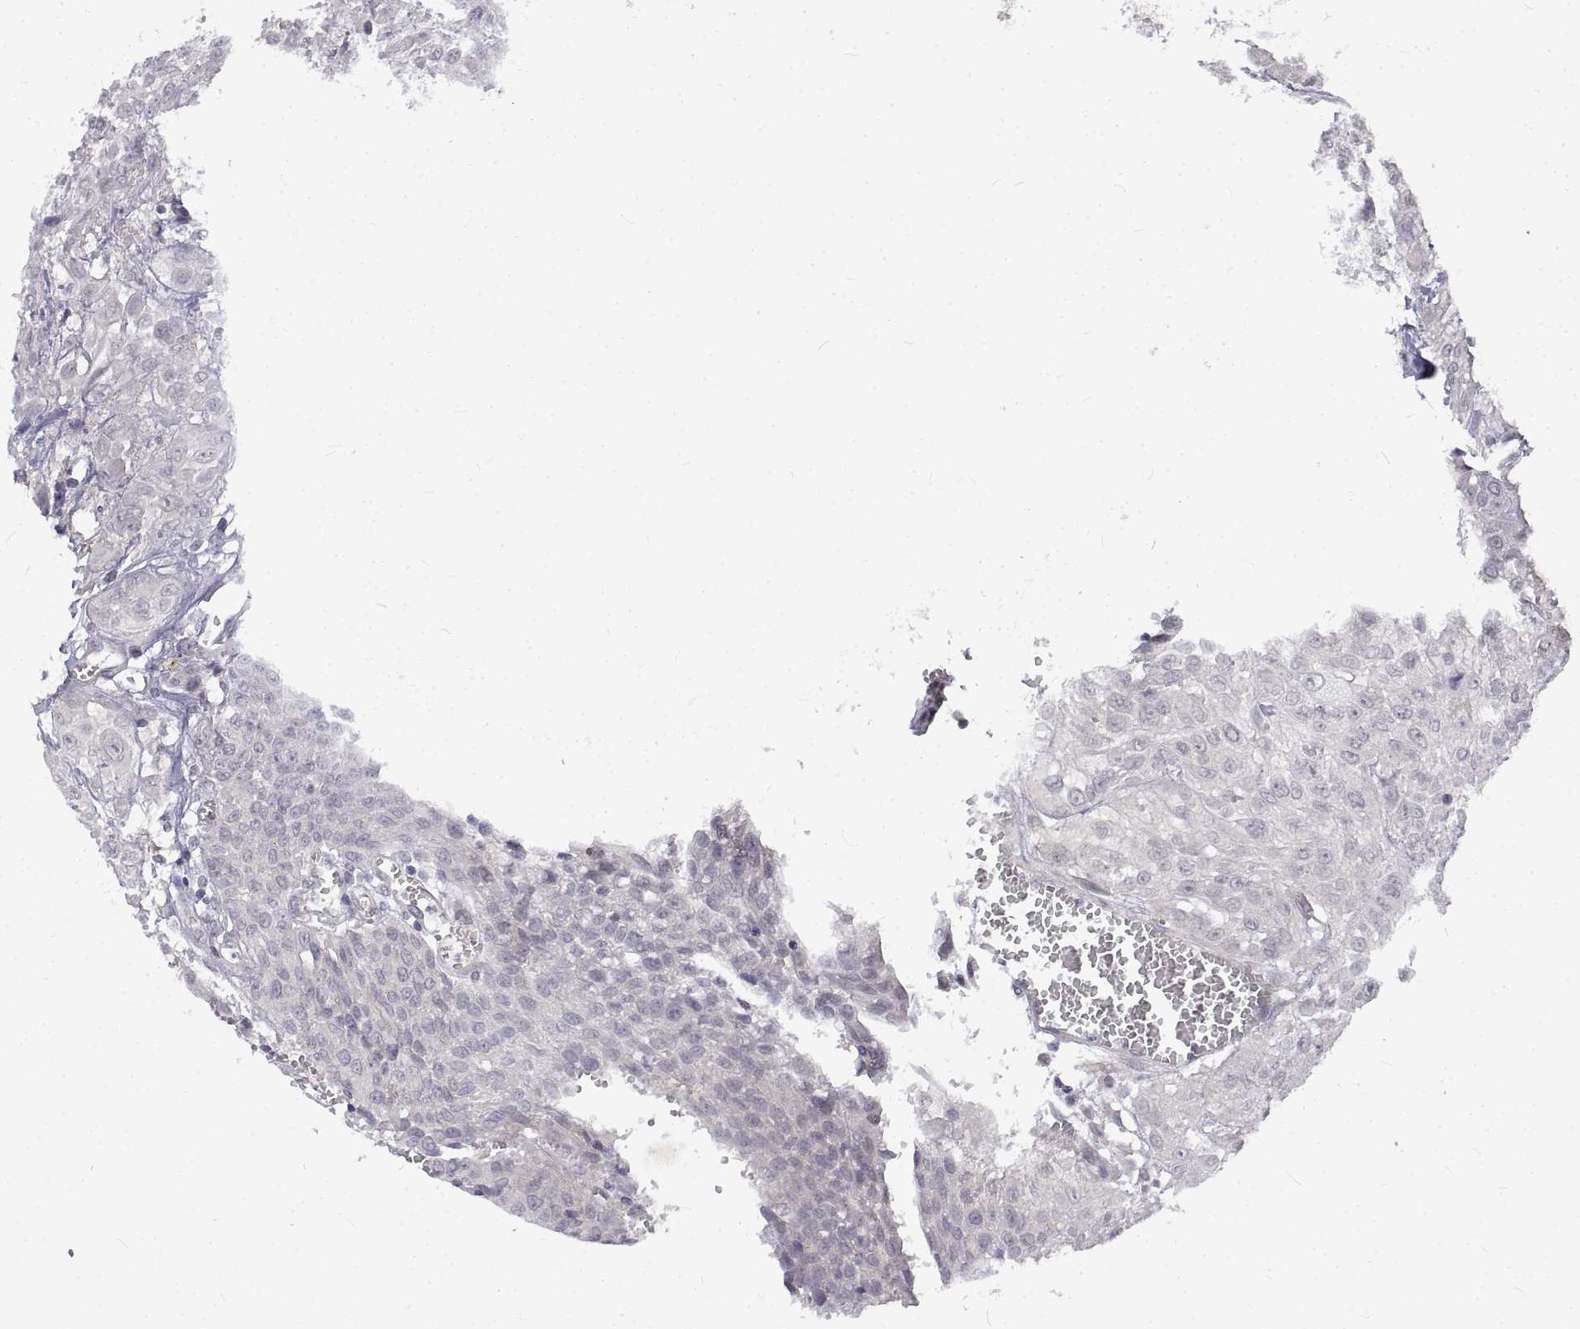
{"staining": {"intensity": "negative", "quantity": "none", "location": "none"}, "tissue": "urothelial cancer", "cell_type": "Tumor cells", "image_type": "cancer", "snomed": [{"axis": "morphology", "description": "Urothelial carcinoma, High grade"}, {"axis": "topography", "description": "Urinary bladder"}], "caption": "A high-resolution image shows immunohistochemistry staining of high-grade urothelial carcinoma, which exhibits no significant staining in tumor cells.", "gene": "ANO2", "patient": {"sex": "male", "age": 57}}